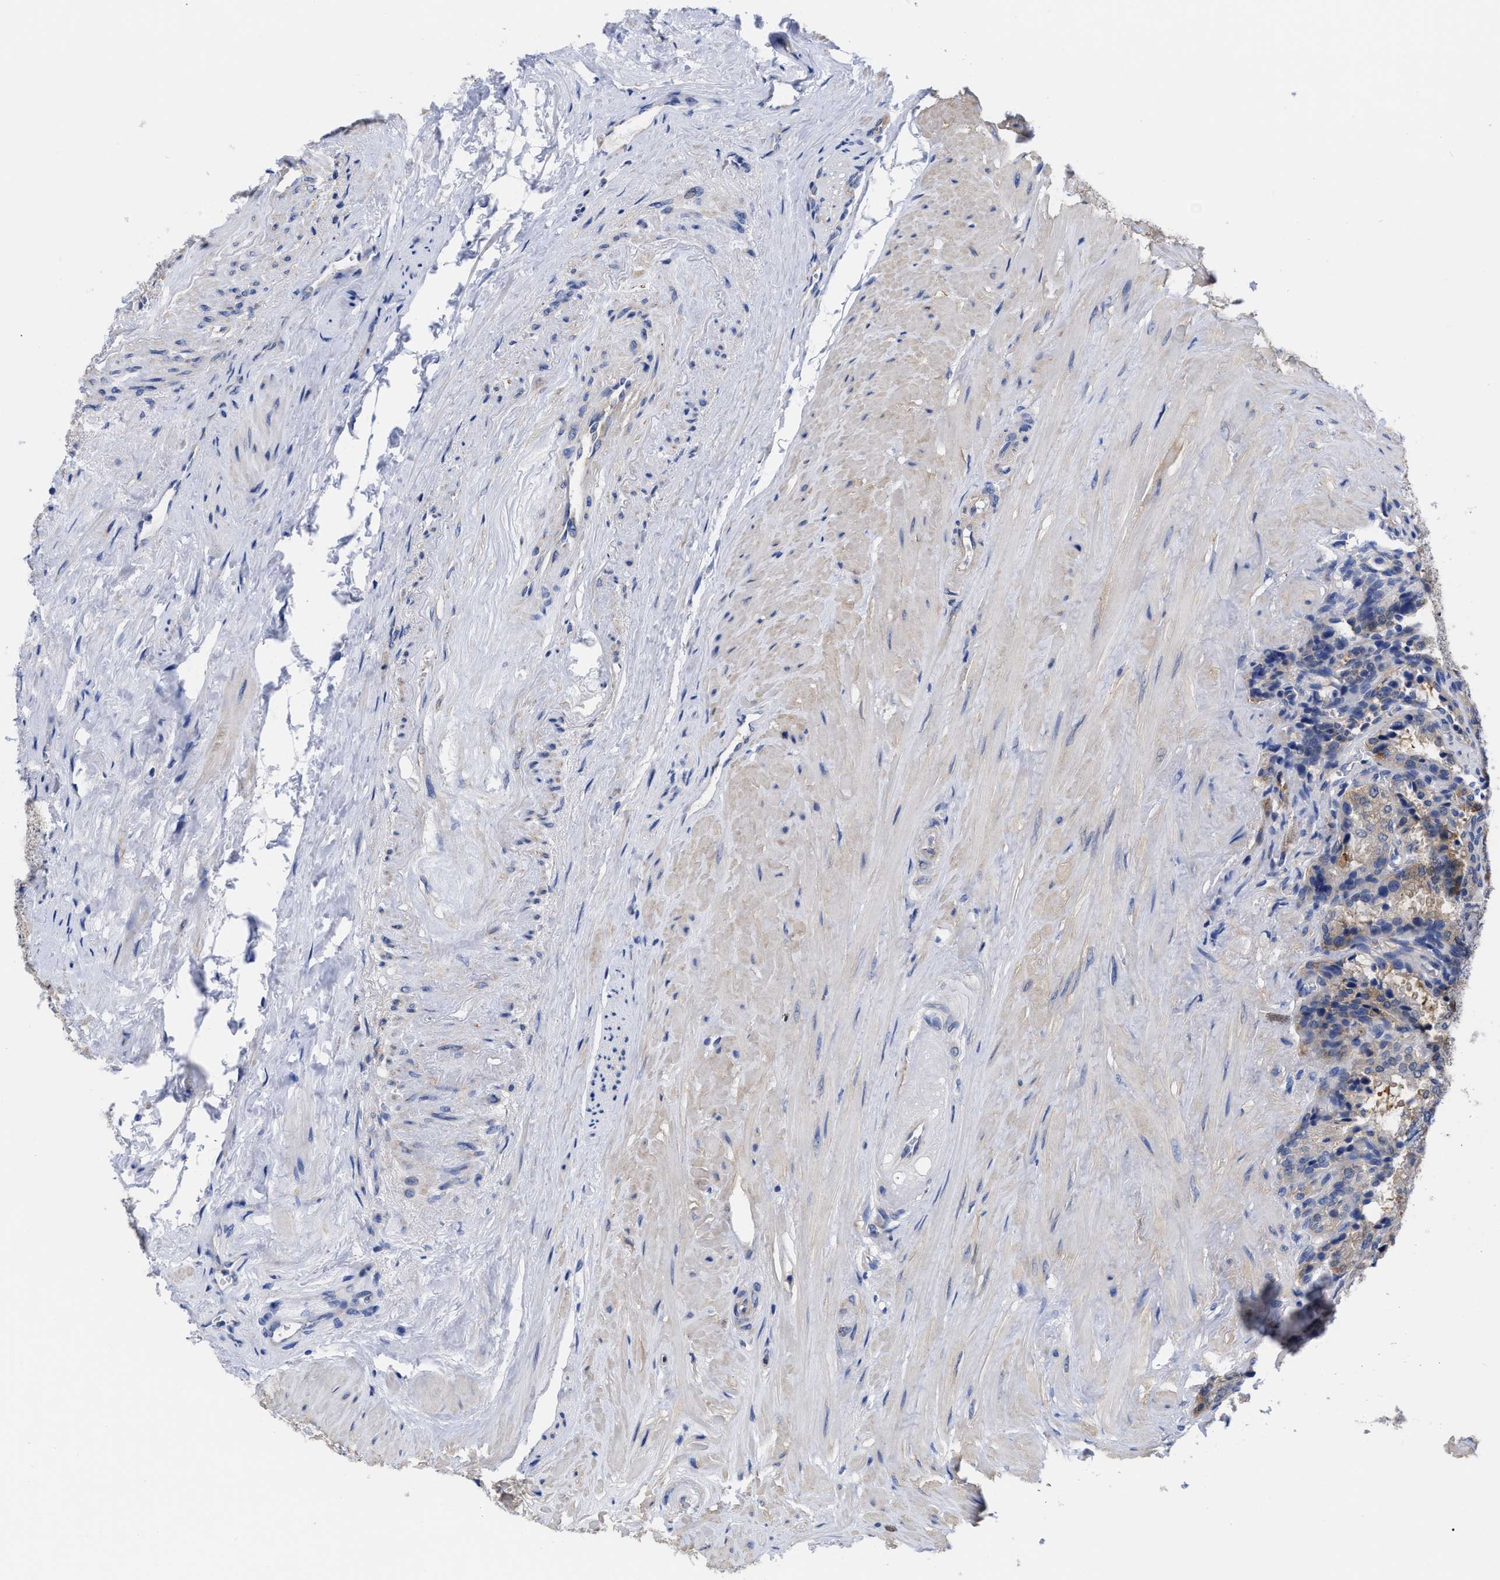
{"staining": {"intensity": "weak", "quantity": "<25%", "location": "cytoplasmic/membranous"}, "tissue": "seminal vesicle", "cell_type": "Glandular cells", "image_type": "normal", "snomed": [{"axis": "morphology", "description": "Normal tissue, NOS"}, {"axis": "topography", "description": "Seminal veicle"}], "caption": "Image shows no protein staining in glandular cells of normal seminal vesicle.", "gene": "RBKS", "patient": {"sex": "male", "age": 46}}